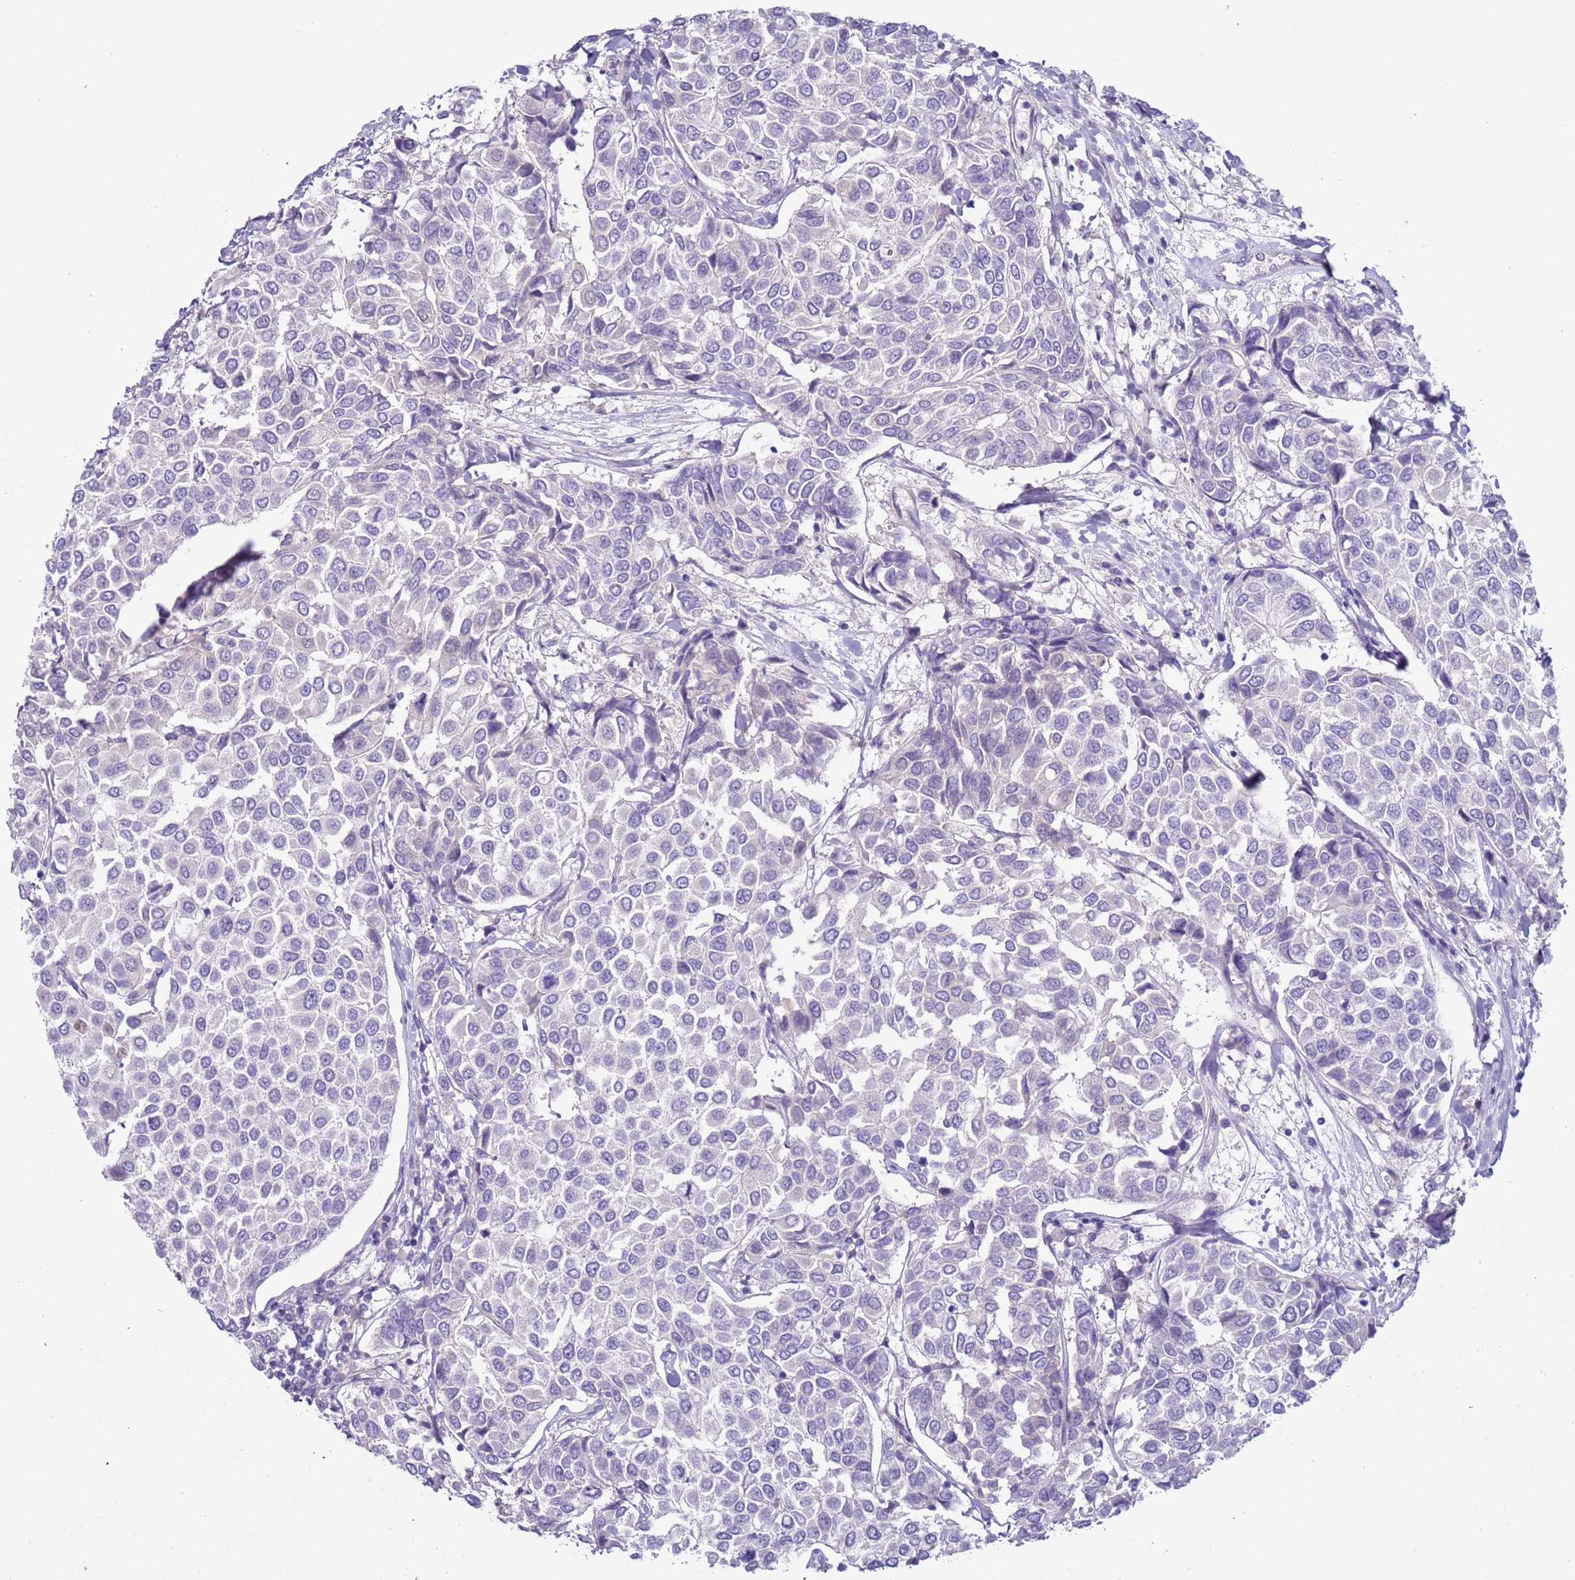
{"staining": {"intensity": "negative", "quantity": "none", "location": "none"}, "tissue": "breast cancer", "cell_type": "Tumor cells", "image_type": "cancer", "snomed": [{"axis": "morphology", "description": "Duct carcinoma"}, {"axis": "topography", "description": "Breast"}], "caption": "Tumor cells show no significant positivity in invasive ductal carcinoma (breast).", "gene": "NPAP1", "patient": {"sex": "female", "age": 55}}